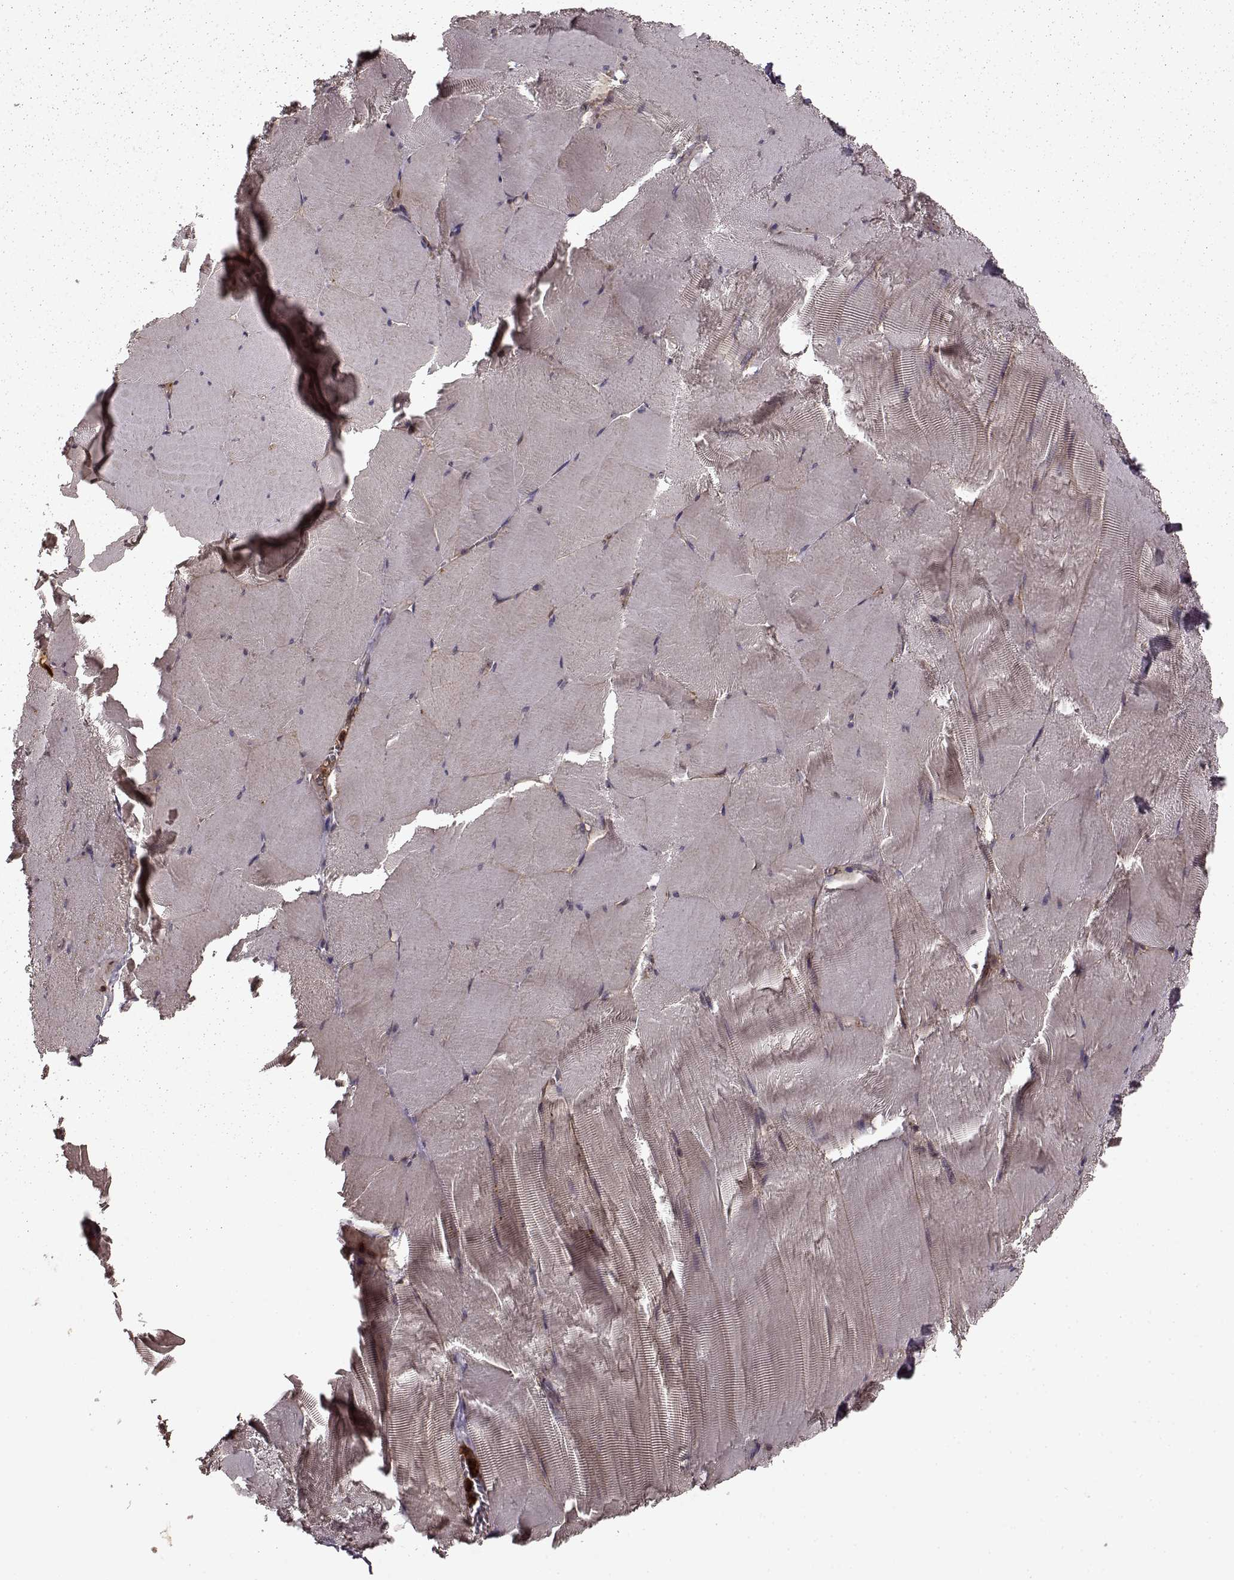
{"staining": {"intensity": "negative", "quantity": "none", "location": "none"}, "tissue": "skeletal muscle", "cell_type": "Myocytes", "image_type": "normal", "snomed": [{"axis": "morphology", "description": "Normal tissue, NOS"}, {"axis": "morphology", "description": "Malignant melanoma, Metastatic site"}, {"axis": "topography", "description": "Skeletal muscle"}], "caption": "This is a photomicrograph of IHC staining of normal skeletal muscle, which shows no expression in myocytes. The staining was performed using DAB (3,3'-diaminobenzidine) to visualize the protein expression in brown, while the nuclei were stained in blue with hematoxylin (Magnification: 20x).", "gene": "IFRD2", "patient": {"sex": "male", "age": 50}}